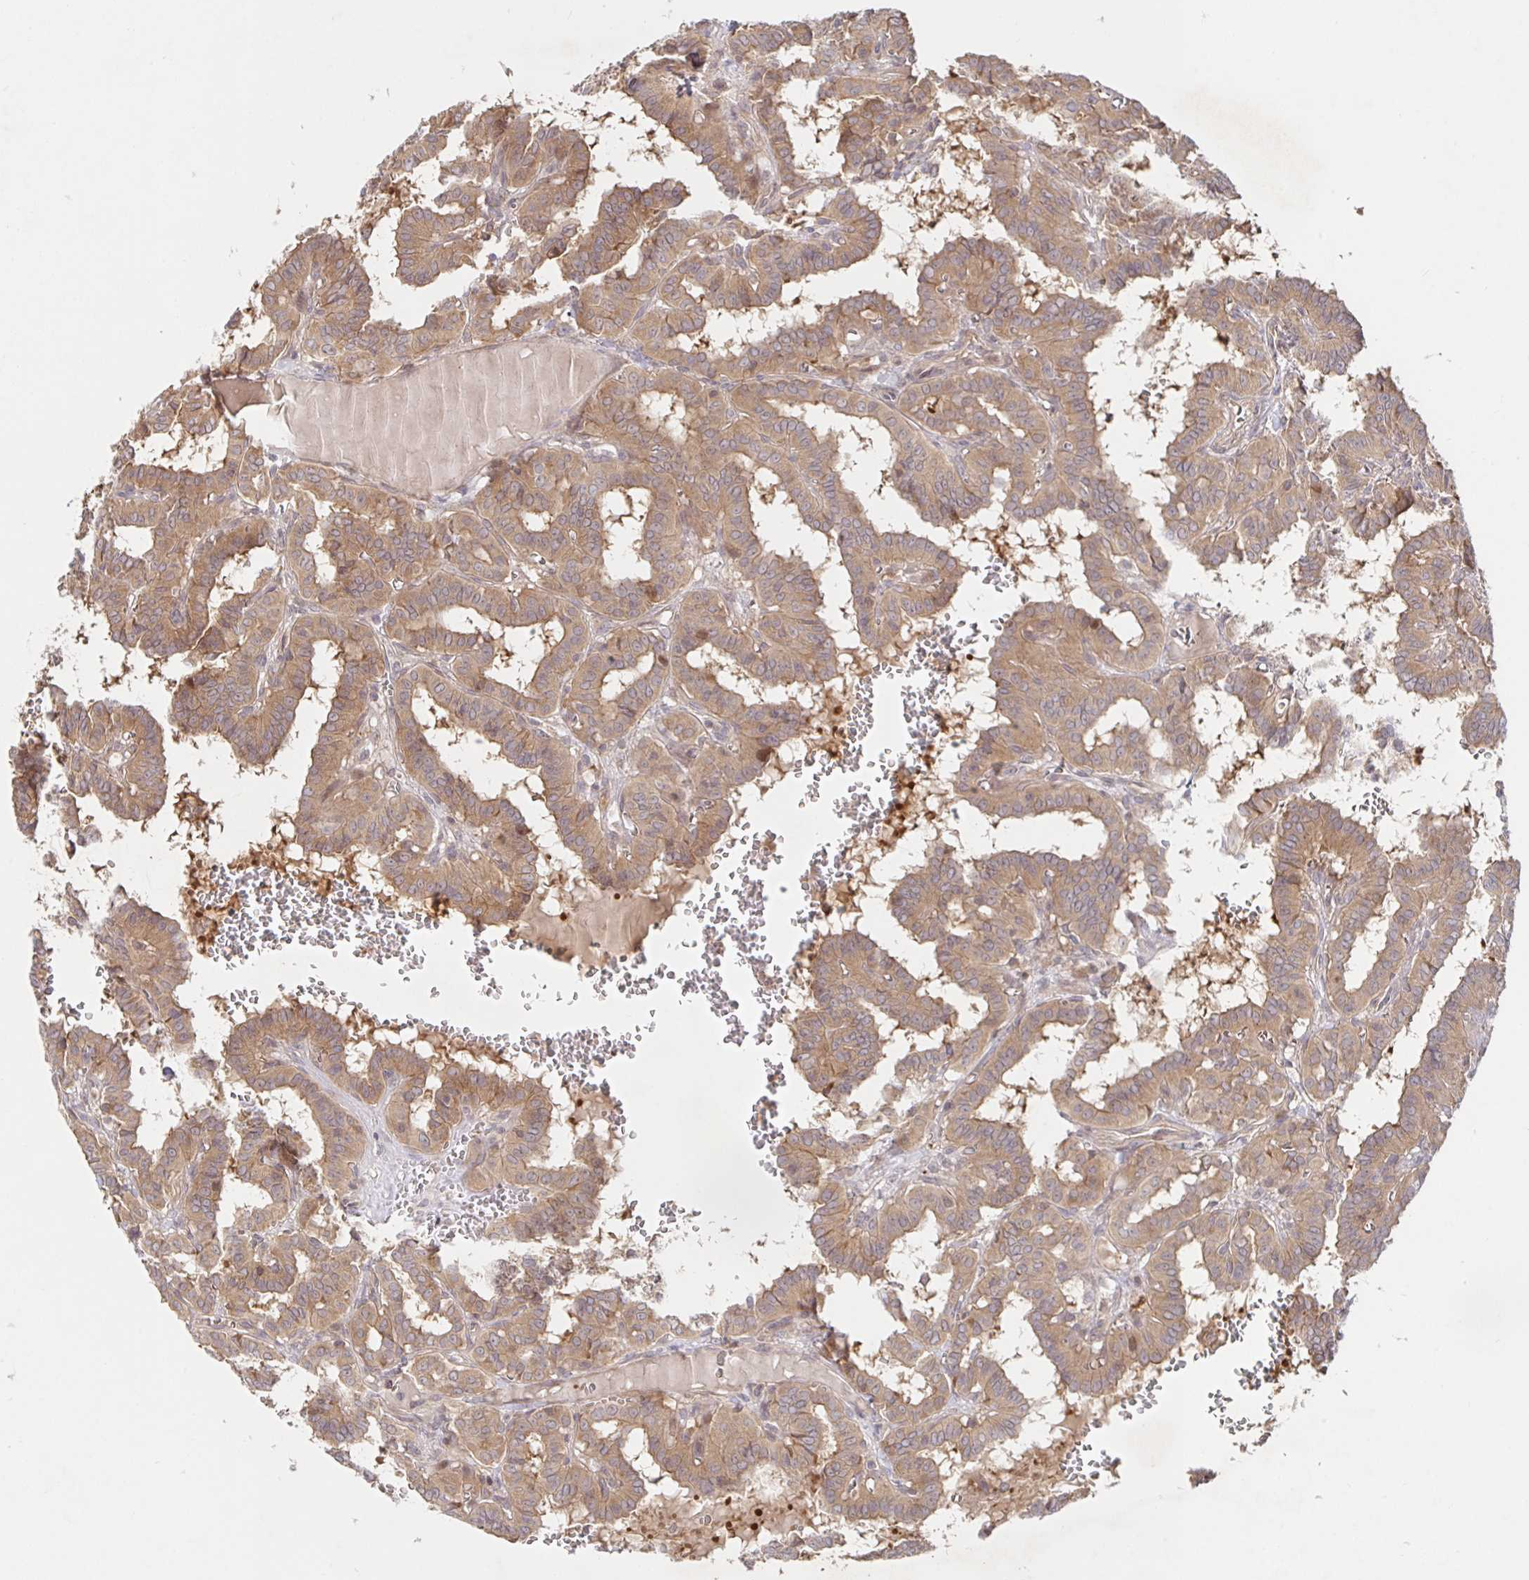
{"staining": {"intensity": "weak", "quantity": ">75%", "location": "cytoplasmic/membranous"}, "tissue": "thyroid cancer", "cell_type": "Tumor cells", "image_type": "cancer", "snomed": [{"axis": "morphology", "description": "Papillary adenocarcinoma, NOS"}, {"axis": "topography", "description": "Thyroid gland"}], "caption": "DAB (3,3'-diaminobenzidine) immunohistochemical staining of thyroid cancer shows weak cytoplasmic/membranous protein expression in about >75% of tumor cells.", "gene": "AACS", "patient": {"sex": "female", "age": 21}}